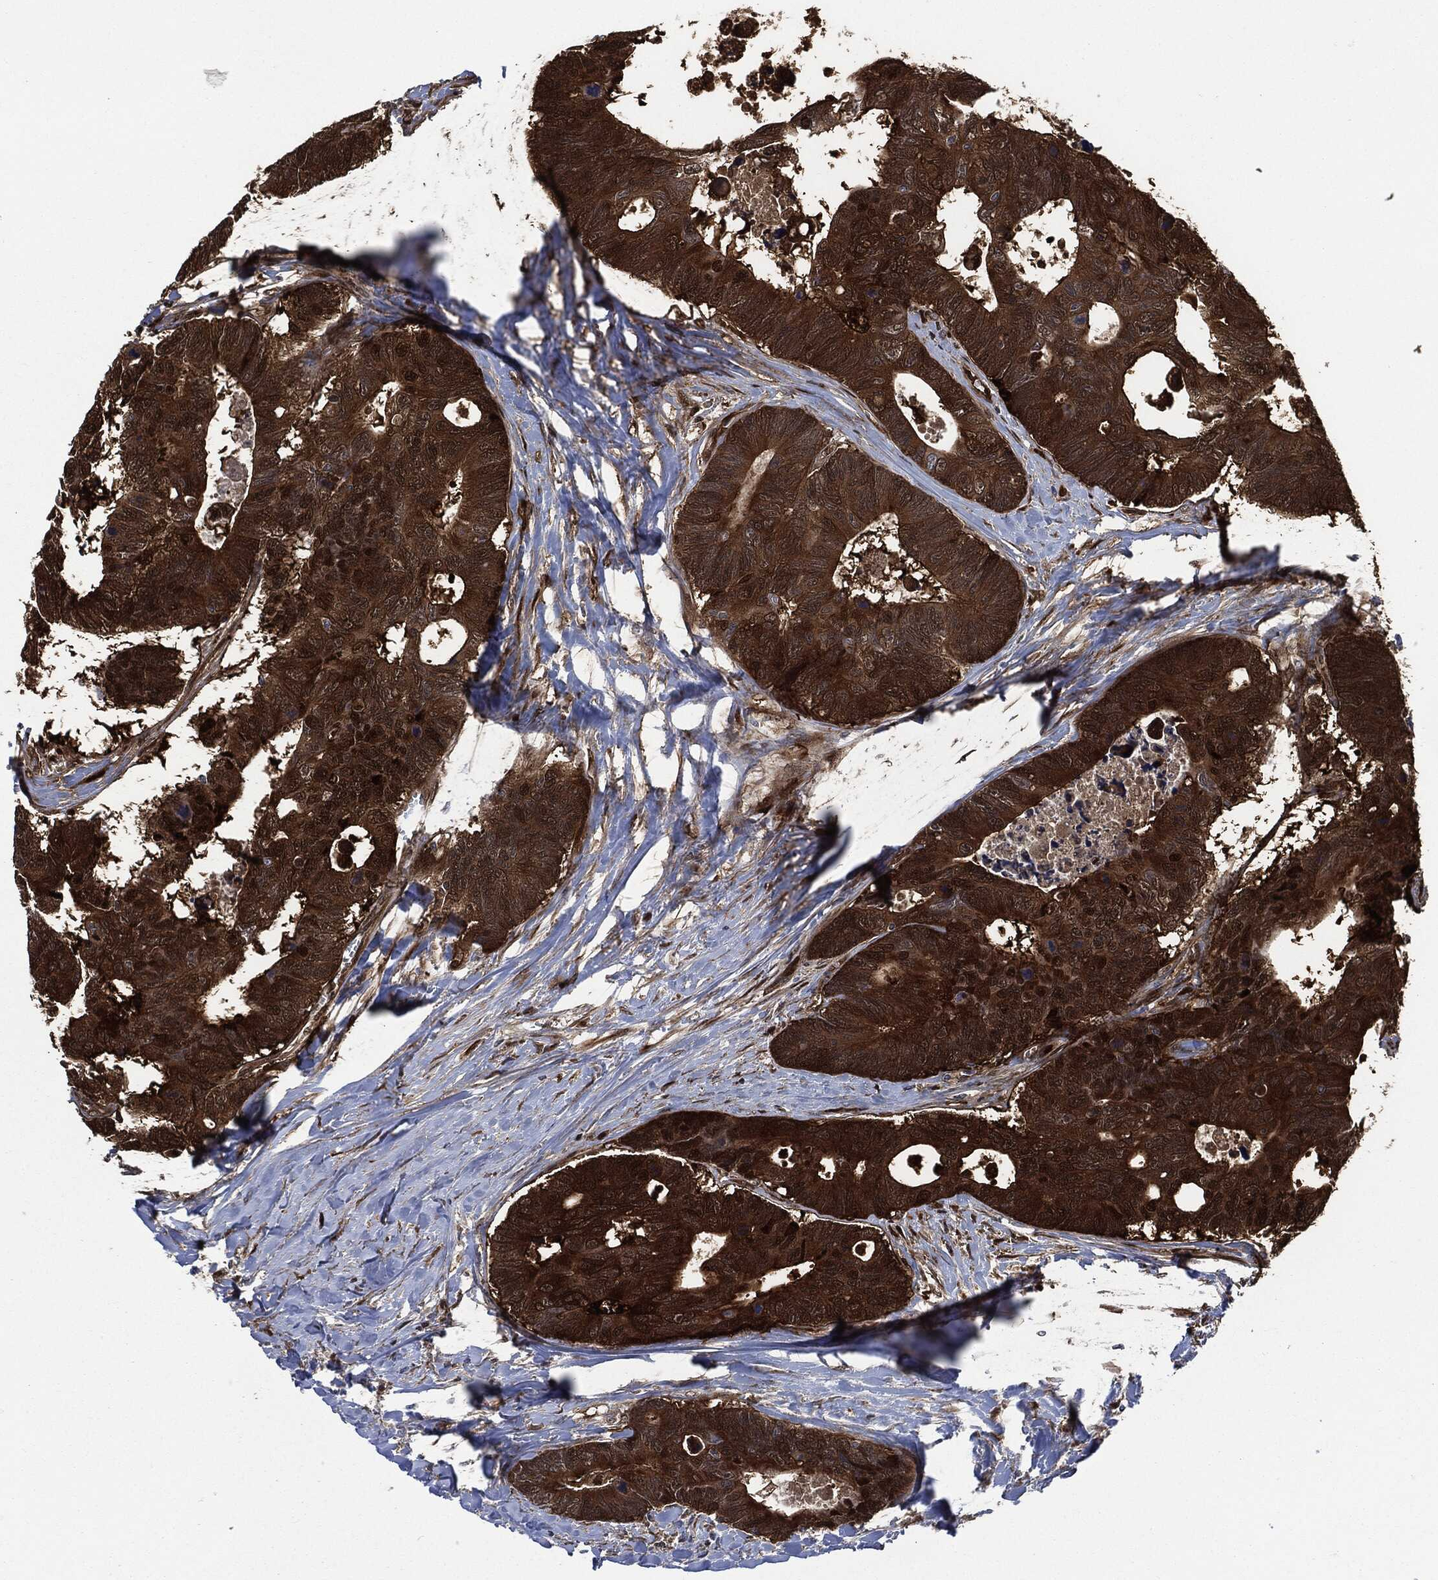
{"staining": {"intensity": "strong", "quantity": ">75%", "location": "cytoplasmic/membranous,nuclear"}, "tissue": "colorectal cancer", "cell_type": "Tumor cells", "image_type": "cancer", "snomed": [{"axis": "morphology", "description": "Adenocarcinoma, NOS"}, {"axis": "topography", "description": "Colon"}], "caption": "Tumor cells demonstrate high levels of strong cytoplasmic/membranous and nuclear staining in about >75% of cells in adenocarcinoma (colorectal).", "gene": "DCTN1", "patient": {"sex": "female", "age": 77}}